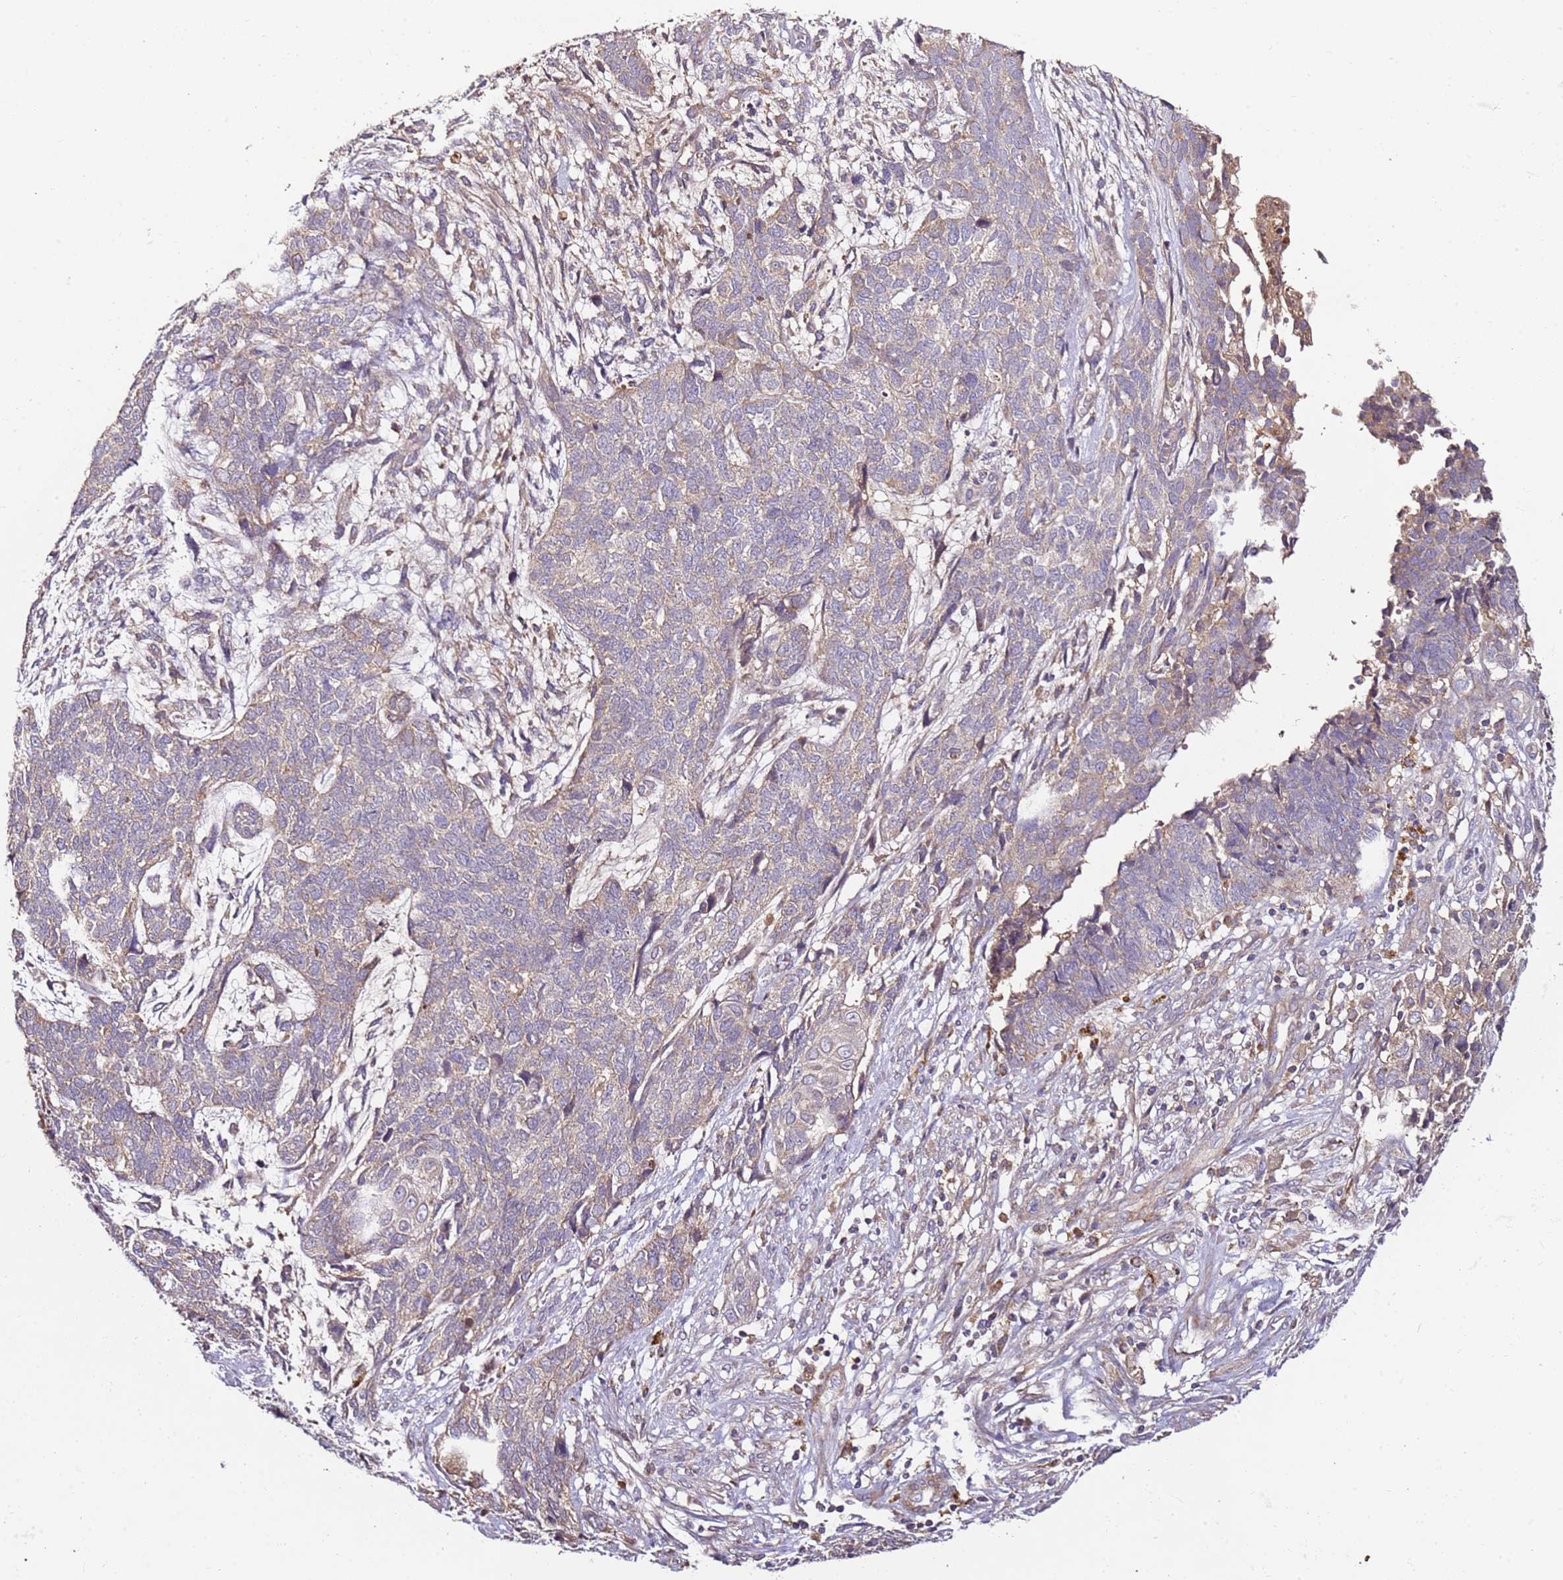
{"staining": {"intensity": "negative", "quantity": "none", "location": "none"}, "tissue": "cervical cancer", "cell_type": "Tumor cells", "image_type": "cancer", "snomed": [{"axis": "morphology", "description": "Squamous cell carcinoma, NOS"}, {"axis": "topography", "description": "Cervix"}], "caption": "Cervical cancer was stained to show a protein in brown. There is no significant staining in tumor cells.", "gene": "KRTAP21-3", "patient": {"sex": "female", "age": 63}}